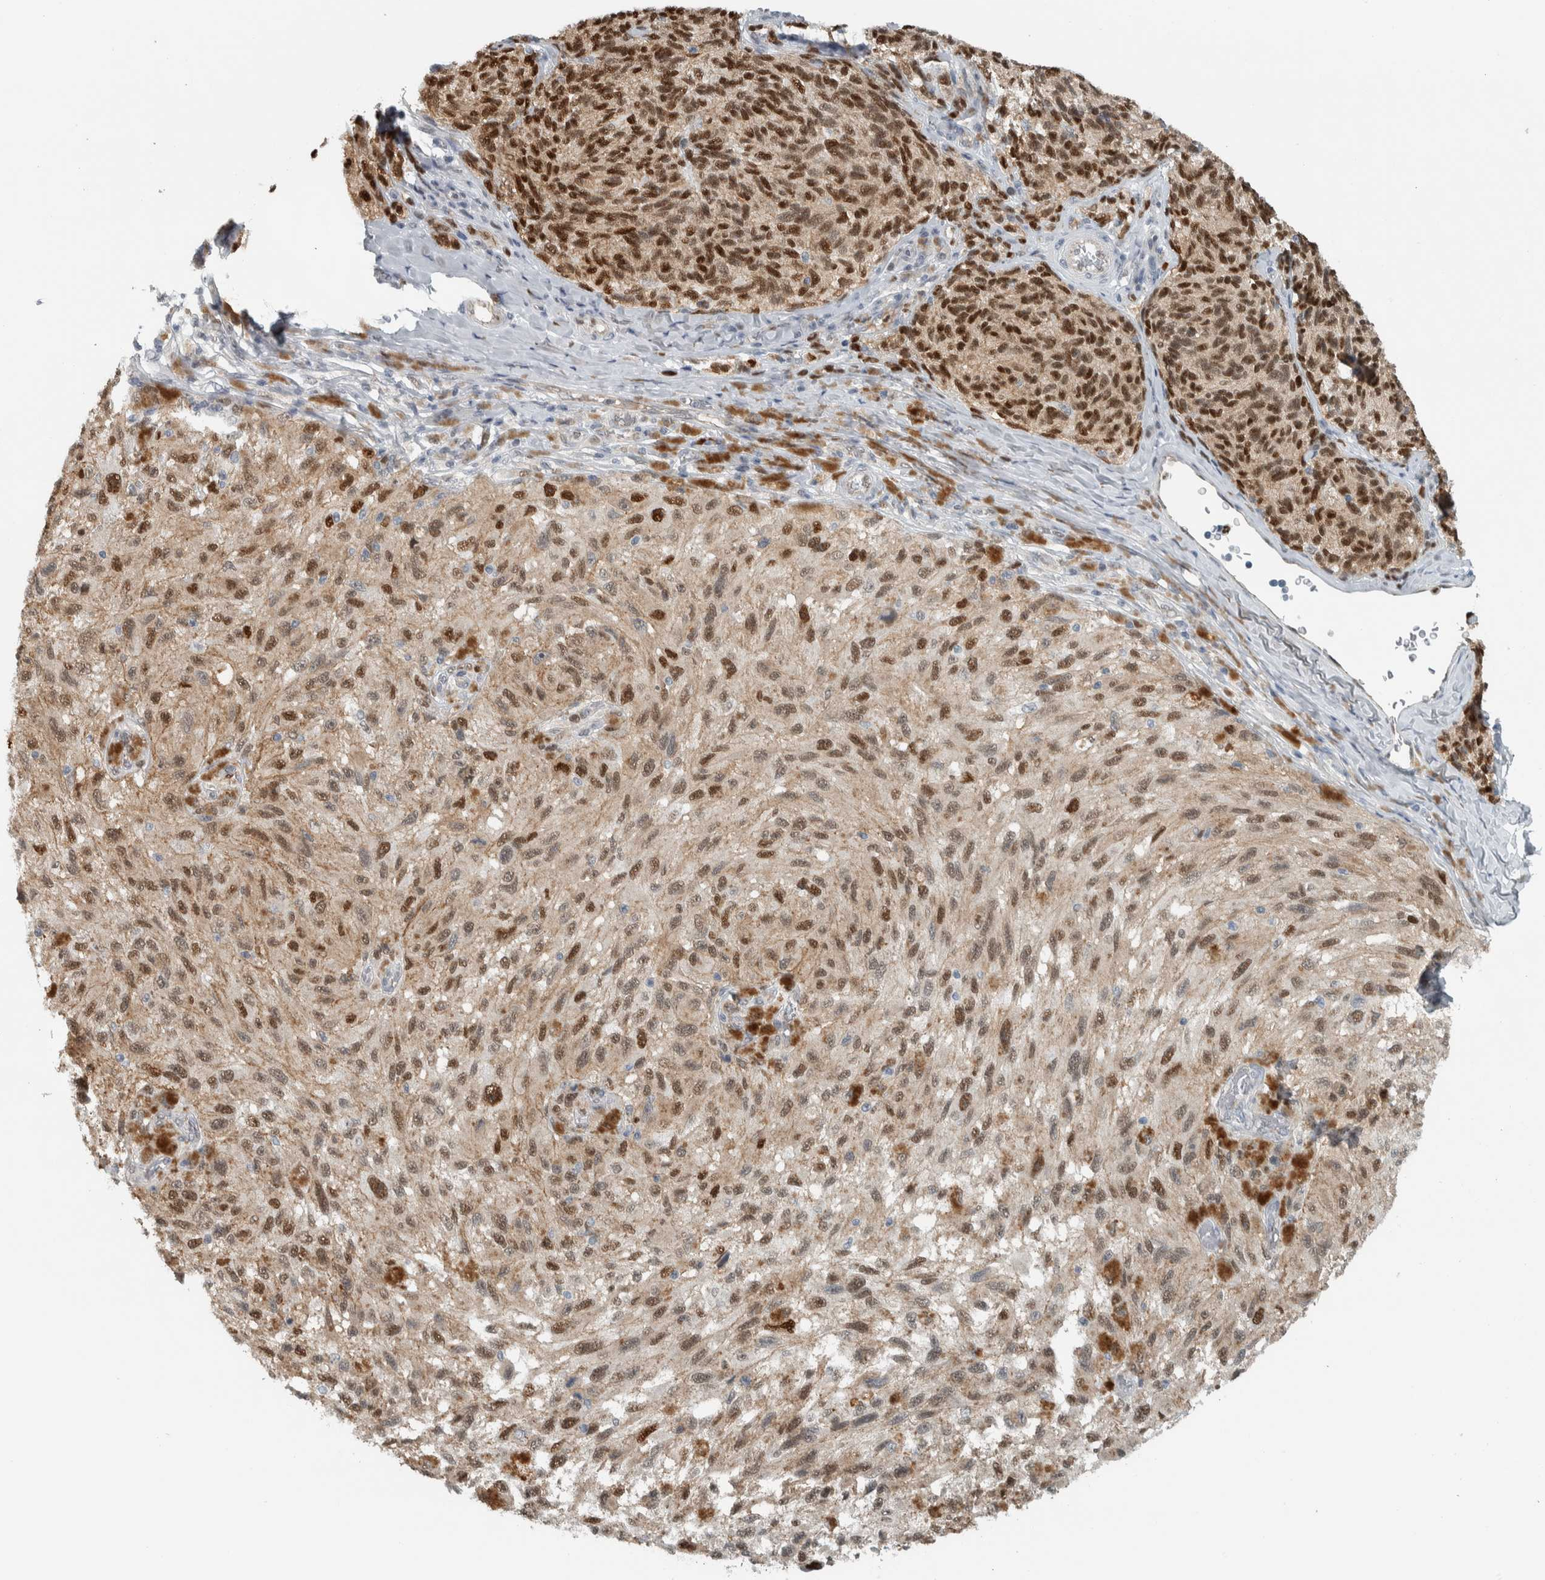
{"staining": {"intensity": "moderate", "quantity": ">75%", "location": "nuclear"}, "tissue": "melanoma", "cell_type": "Tumor cells", "image_type": "cancer", "snomed": [{"axis": "morphology", "description": "Malignant melanoma, NOS"}, {"axis": "topography", "description": "Skin"}], "caption": "About >75% of tumor cells in human melanoma exhibit moderate nuclear protein staining as visualized by brown immunohistochemical staining.", "gene": "ADPRM", "patient": {"sex": "female", "age": 73}}